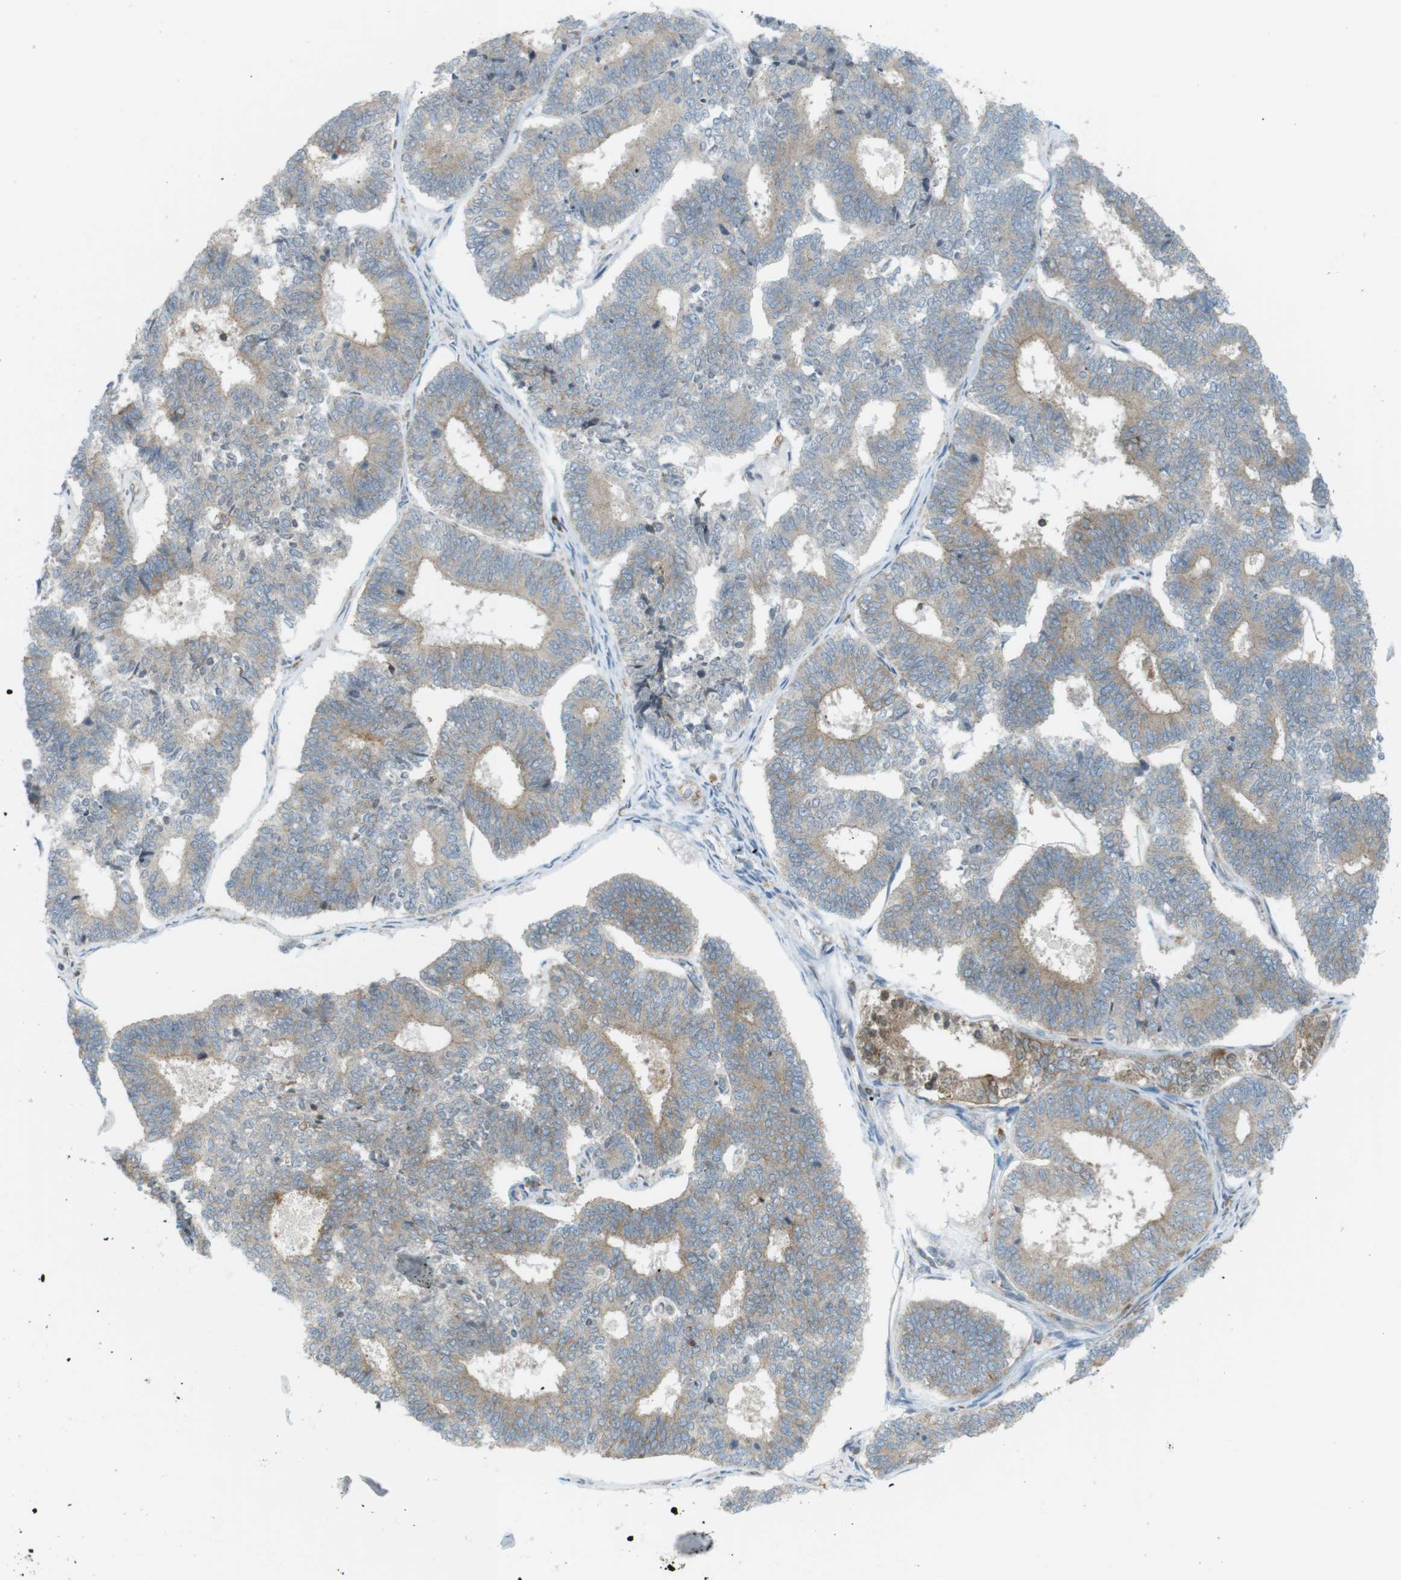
{"staining": {"intensity": "weak", "quantity": ">75%", "location": "cytoplasmic/membranous"}, "tissue": "endometrial cancer", "cell_type": "Tumor cells", "image_type": "cancer", "snomed": [{"axis": "morphology", "description": "Adenocarcinoma, NOS"}, {"axis": "topography", "description": "Endometrium"}], "caption": "IHC of adenocarcinoma (endometrial) exhibits low levels of weak cytoplasmic/membranous staining in about >75% of tumor cells.", "gene": "FLII", "patient": {"sex": "female", "age": 70}}